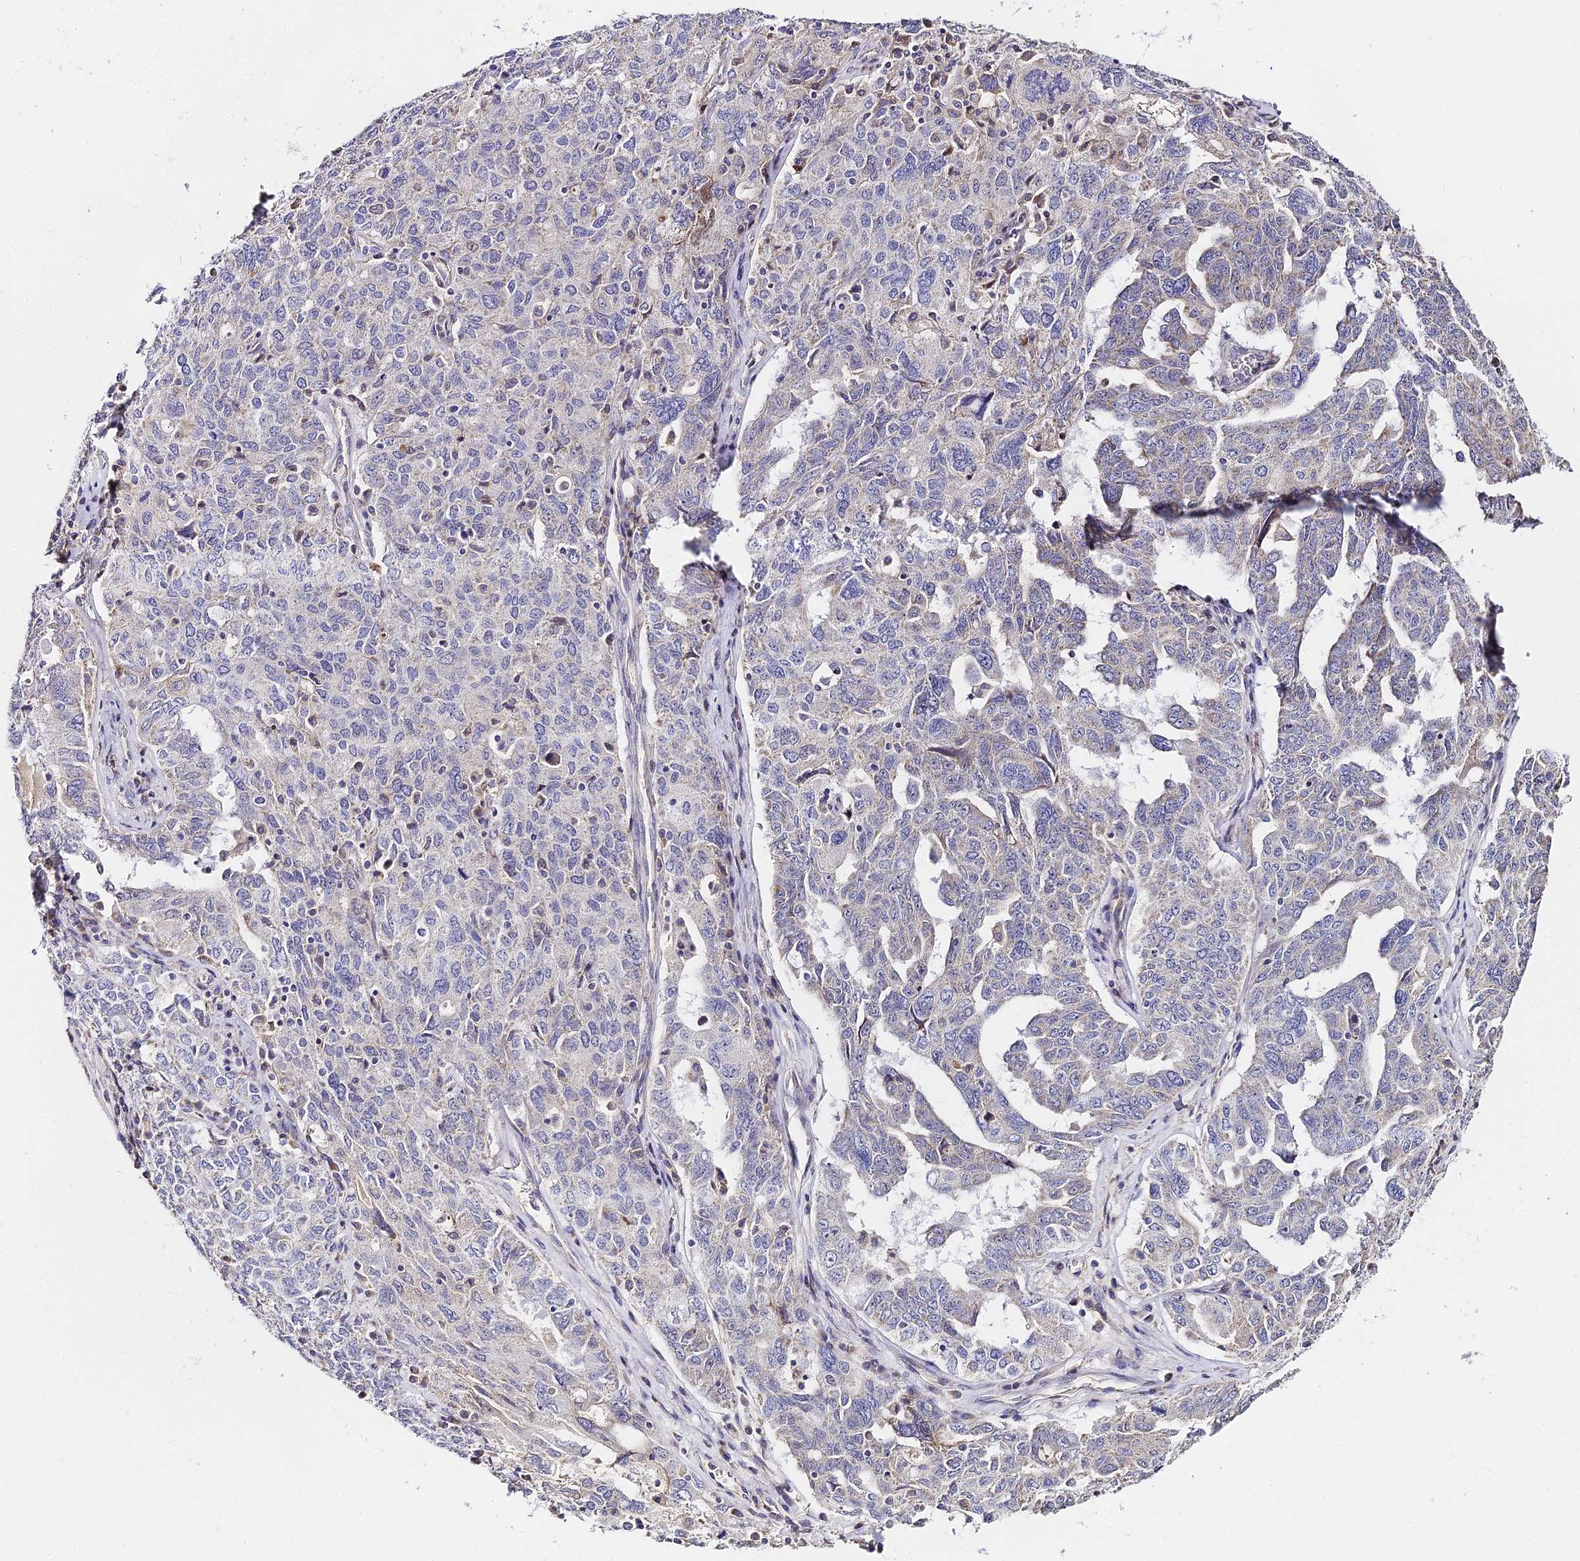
{"staining": {"intensity": "negative", "quantity": "none", "location": "none"}, "tissue": "ovarian cancer", "cell_type": "Tumor cells", "image_type": "cancer", "snomed": [{"axis": "morphology", "description": "Carcinoma, endometroid"}, {"axis": "topography", "description": "Ovary"}], "caption": "Tumor cells show no significant protein positivity in ovarian cancer.", "gene": "SERP1", "patient": {"sex": "female", "age": 62}}